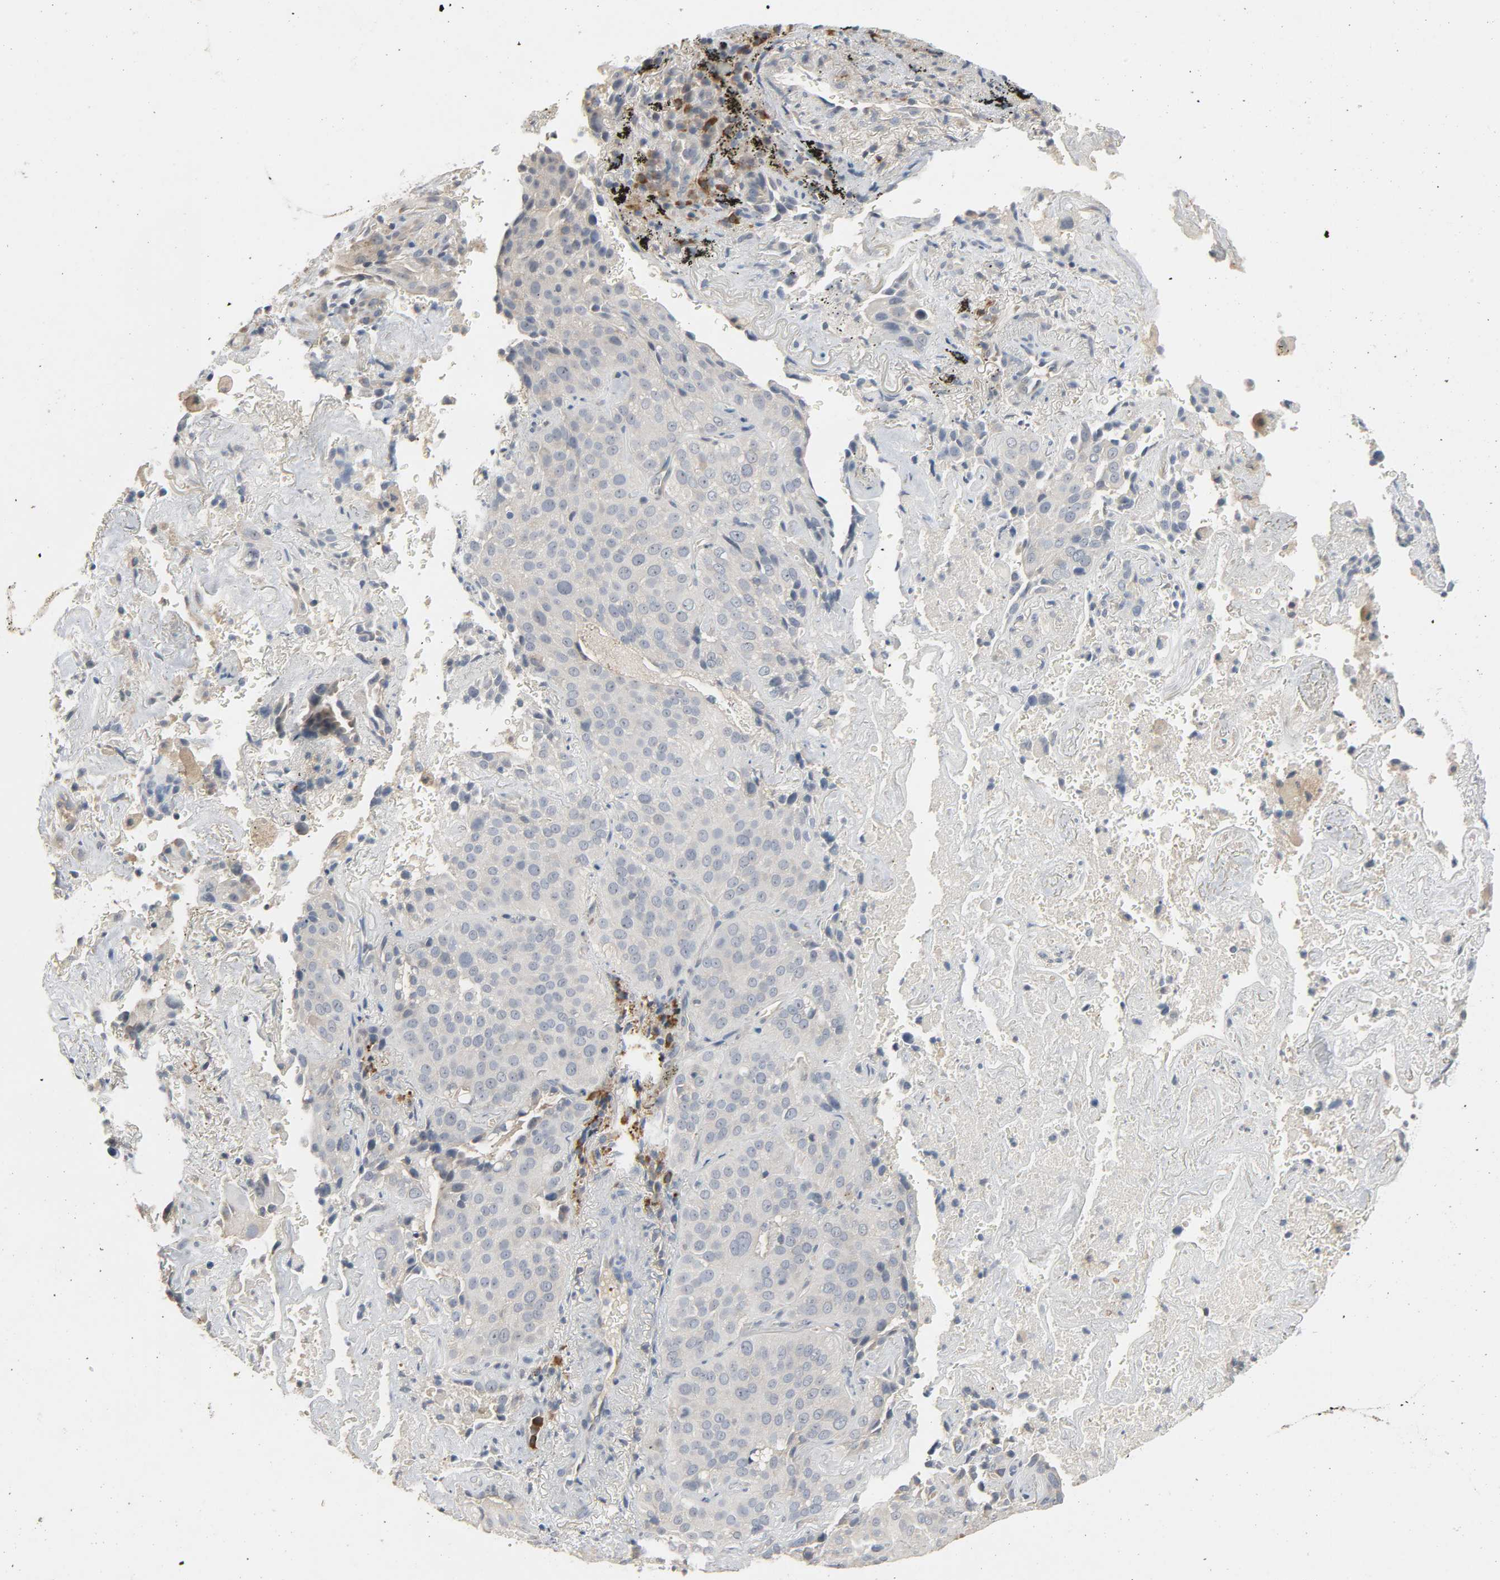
{"staining": {"intensity": "weak", "quantity": "<25%", "location": "cytoplasmic/membranous"}, "tissue": "lung cancer", "cell_type": "Tumor cells", "image_type": "cancer", "snomed": [{"axis": "morphology", "description": "Squamous cell carcinoma, NOS"}, {"axis": "topography", "description": "Lung"}], "caption": "A high-resolution micrograph shows IHC staining of squamous cell carcinoma (lung), which displays no significant positivity in tumor cells. (Brightfield microscopy of DAB immunohistochemistry (IHC) at high magnification).", "gene": "CD4", "patient": {"sex": "male", "age": 54}}